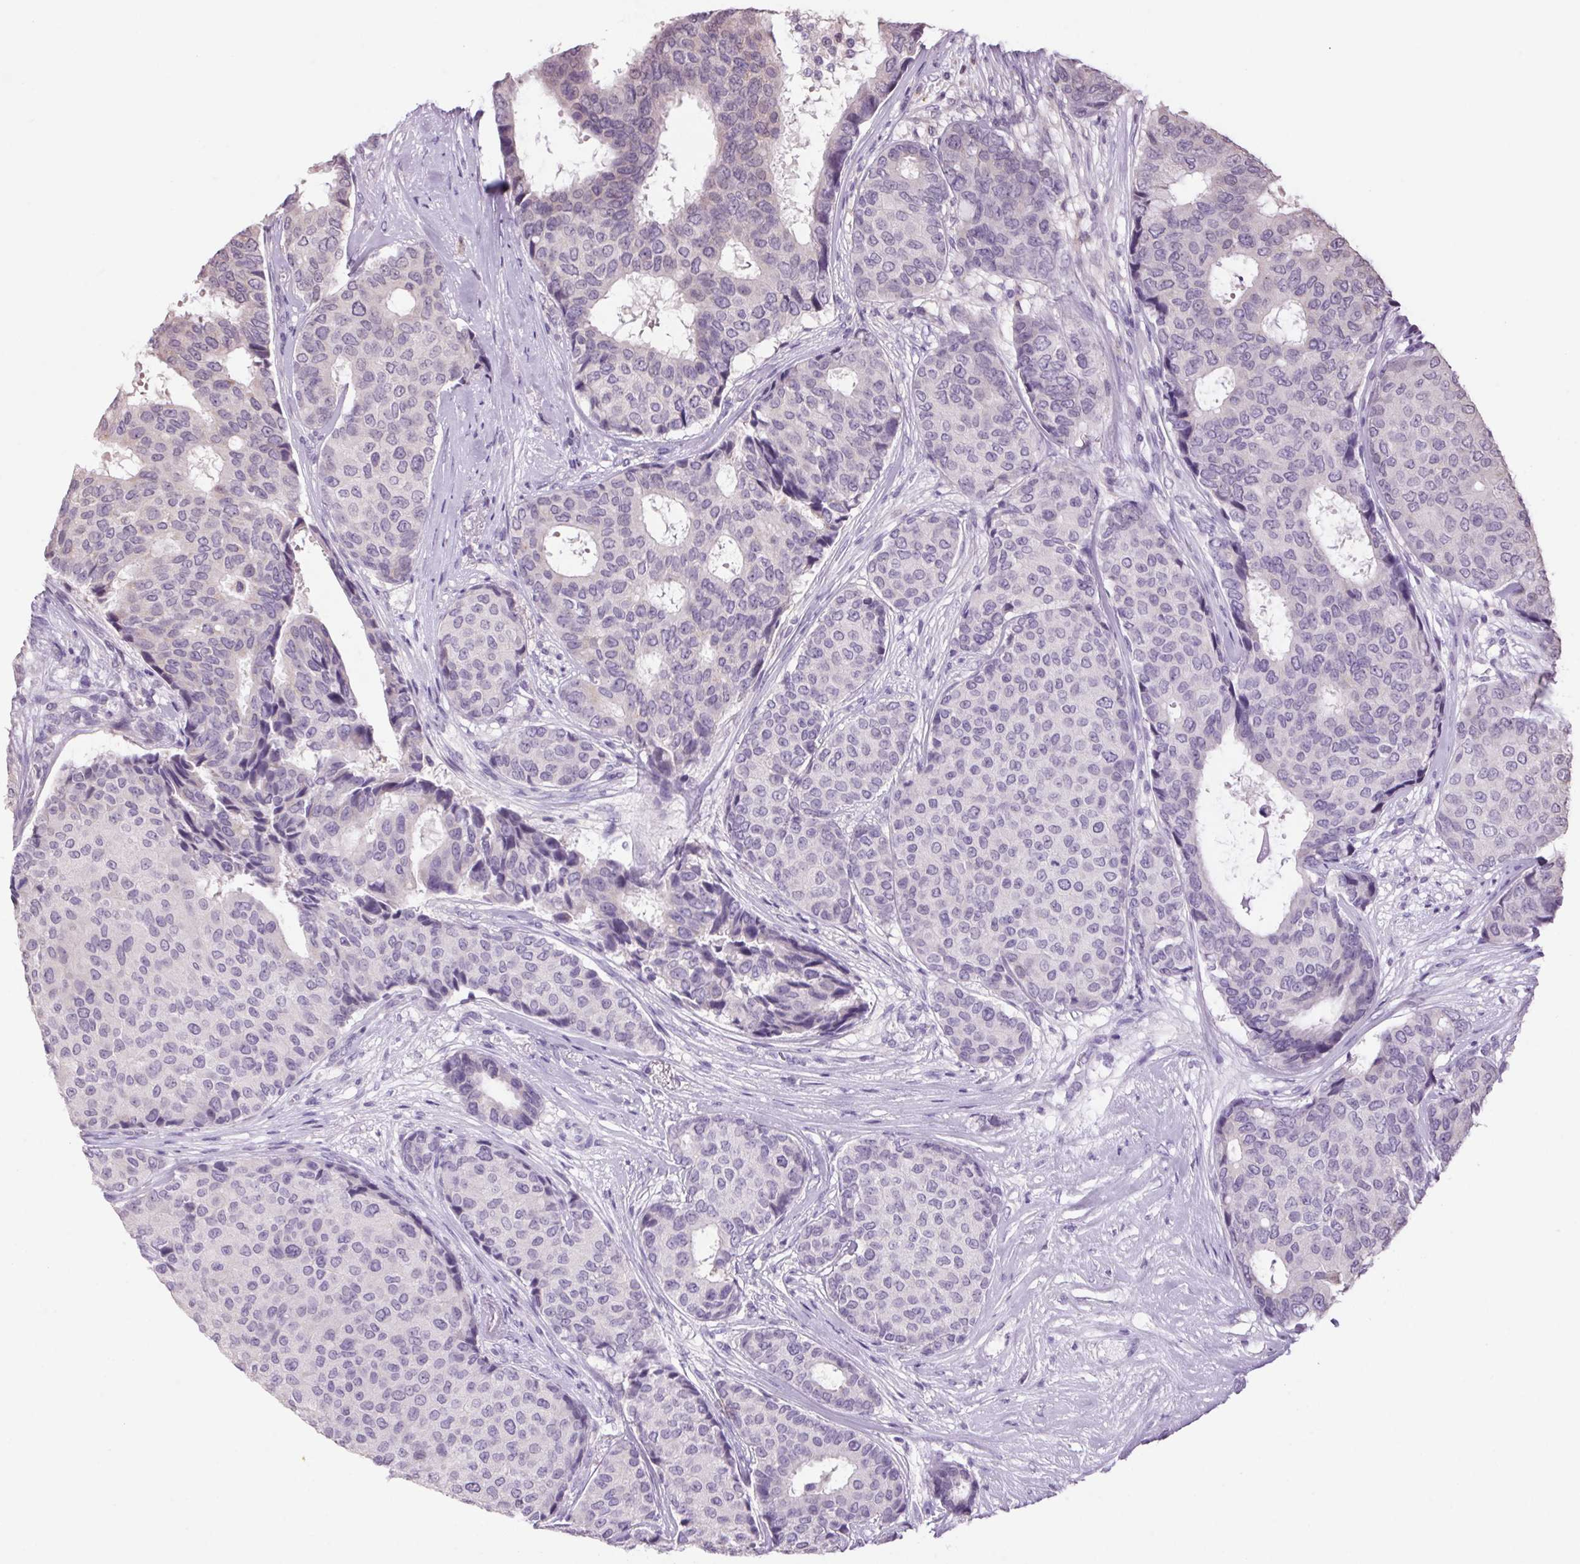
{"staining": {"intensity": "negative", "quantity": "none", "location": "none"}, "tissue": "breast cancer", "cell_type": "Tumor cells", "image_type": "cancer", "snomed": [{"axis": "morphology", "description": "Duct carcinoma"}, {"axis": "topography", "description": "Breast"}], "caption": "High power microscopy photomicrograph of an immunohistochemistry photomicrograph of breast cancer, revealing no significant positivity in tumor cells.", "gene": "VWA3B", "patient": {"sex": "female", "age": 75}}